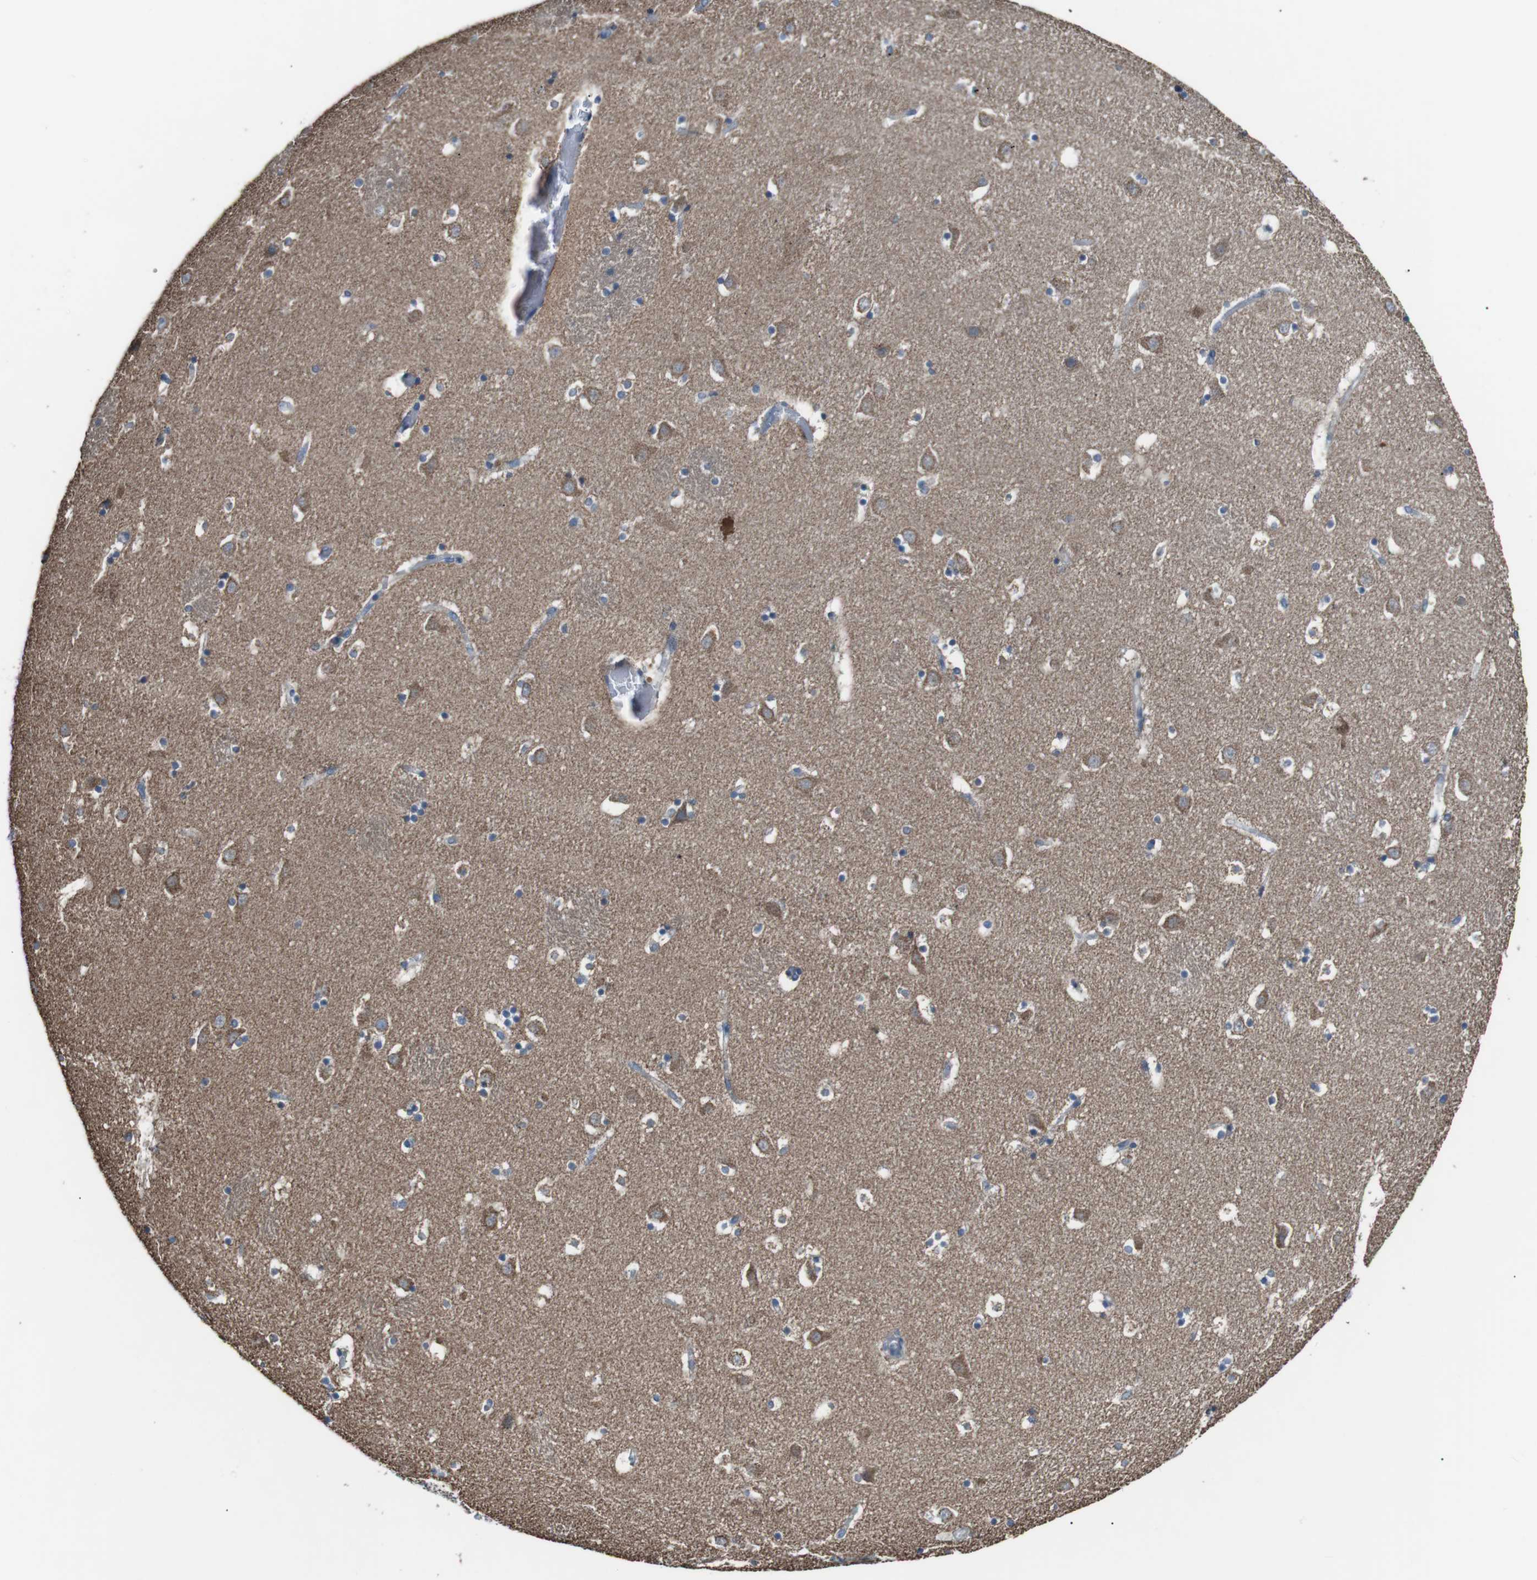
{"staining": {"intensity": "moderate", "quantity": "25%-75%", "location": "cytoplasmic/membranous"}, "tissue": "caudate", "cell_type": "Glial cells", "image_type": "normal", "snomed": [{"axis": "morphology", "description": "Normal tissue, NOS"}, {"axis": "topography", "description": "Lateral ventricle wall"}], "caption": "Immunohistochemistry of unremarkable human caudate displays medium levels of moderate cytoplasmic/membranous staining in about 25%-75% of glial cells.", "gene": "CISD2", "patient": {"sex": "male", "age": 45}}